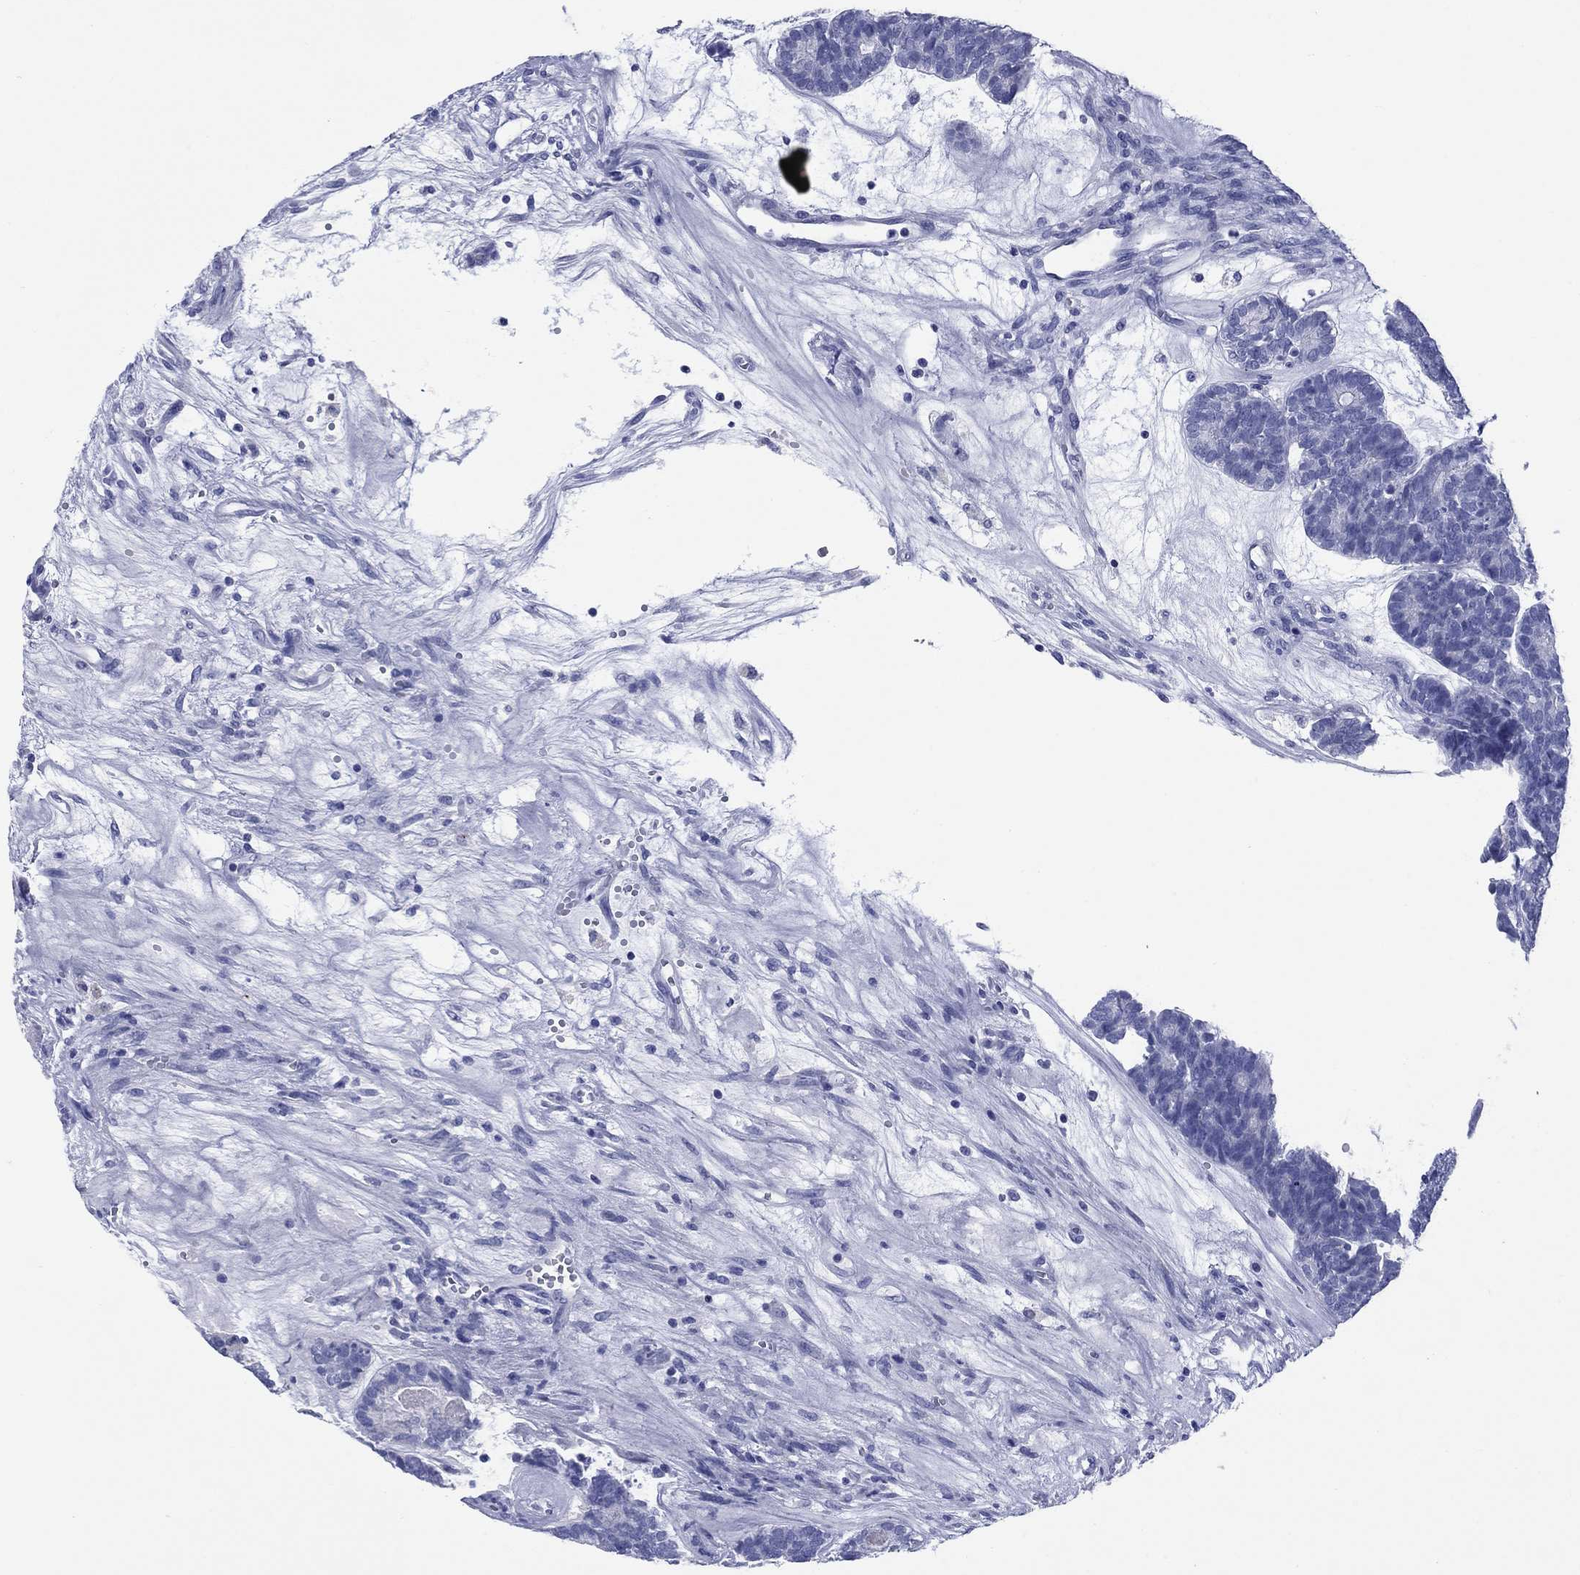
{"staining": {"intensity": "negative", "quantity": "none", "location": "none"}, "tissue": "head and neck cancer", "cell_type": "Tumor cells", "image_type": "cancer", "snomed": [{"axis": "morphology", "description": "Adenocarcinoma, NOS"}, {"axis": "topography", "description": "Head-Neck"}], "caption": "Immunohistochemistry micrograph of neoplastic tissue: head and neck cancer stained with DAB displays no significant protein positivity in tumor cells. (DAB IHC visualized using brightfield microscopy, high magnification).", "gene": "CCNA1", "patient": {"sex": "female", "age": 81}}